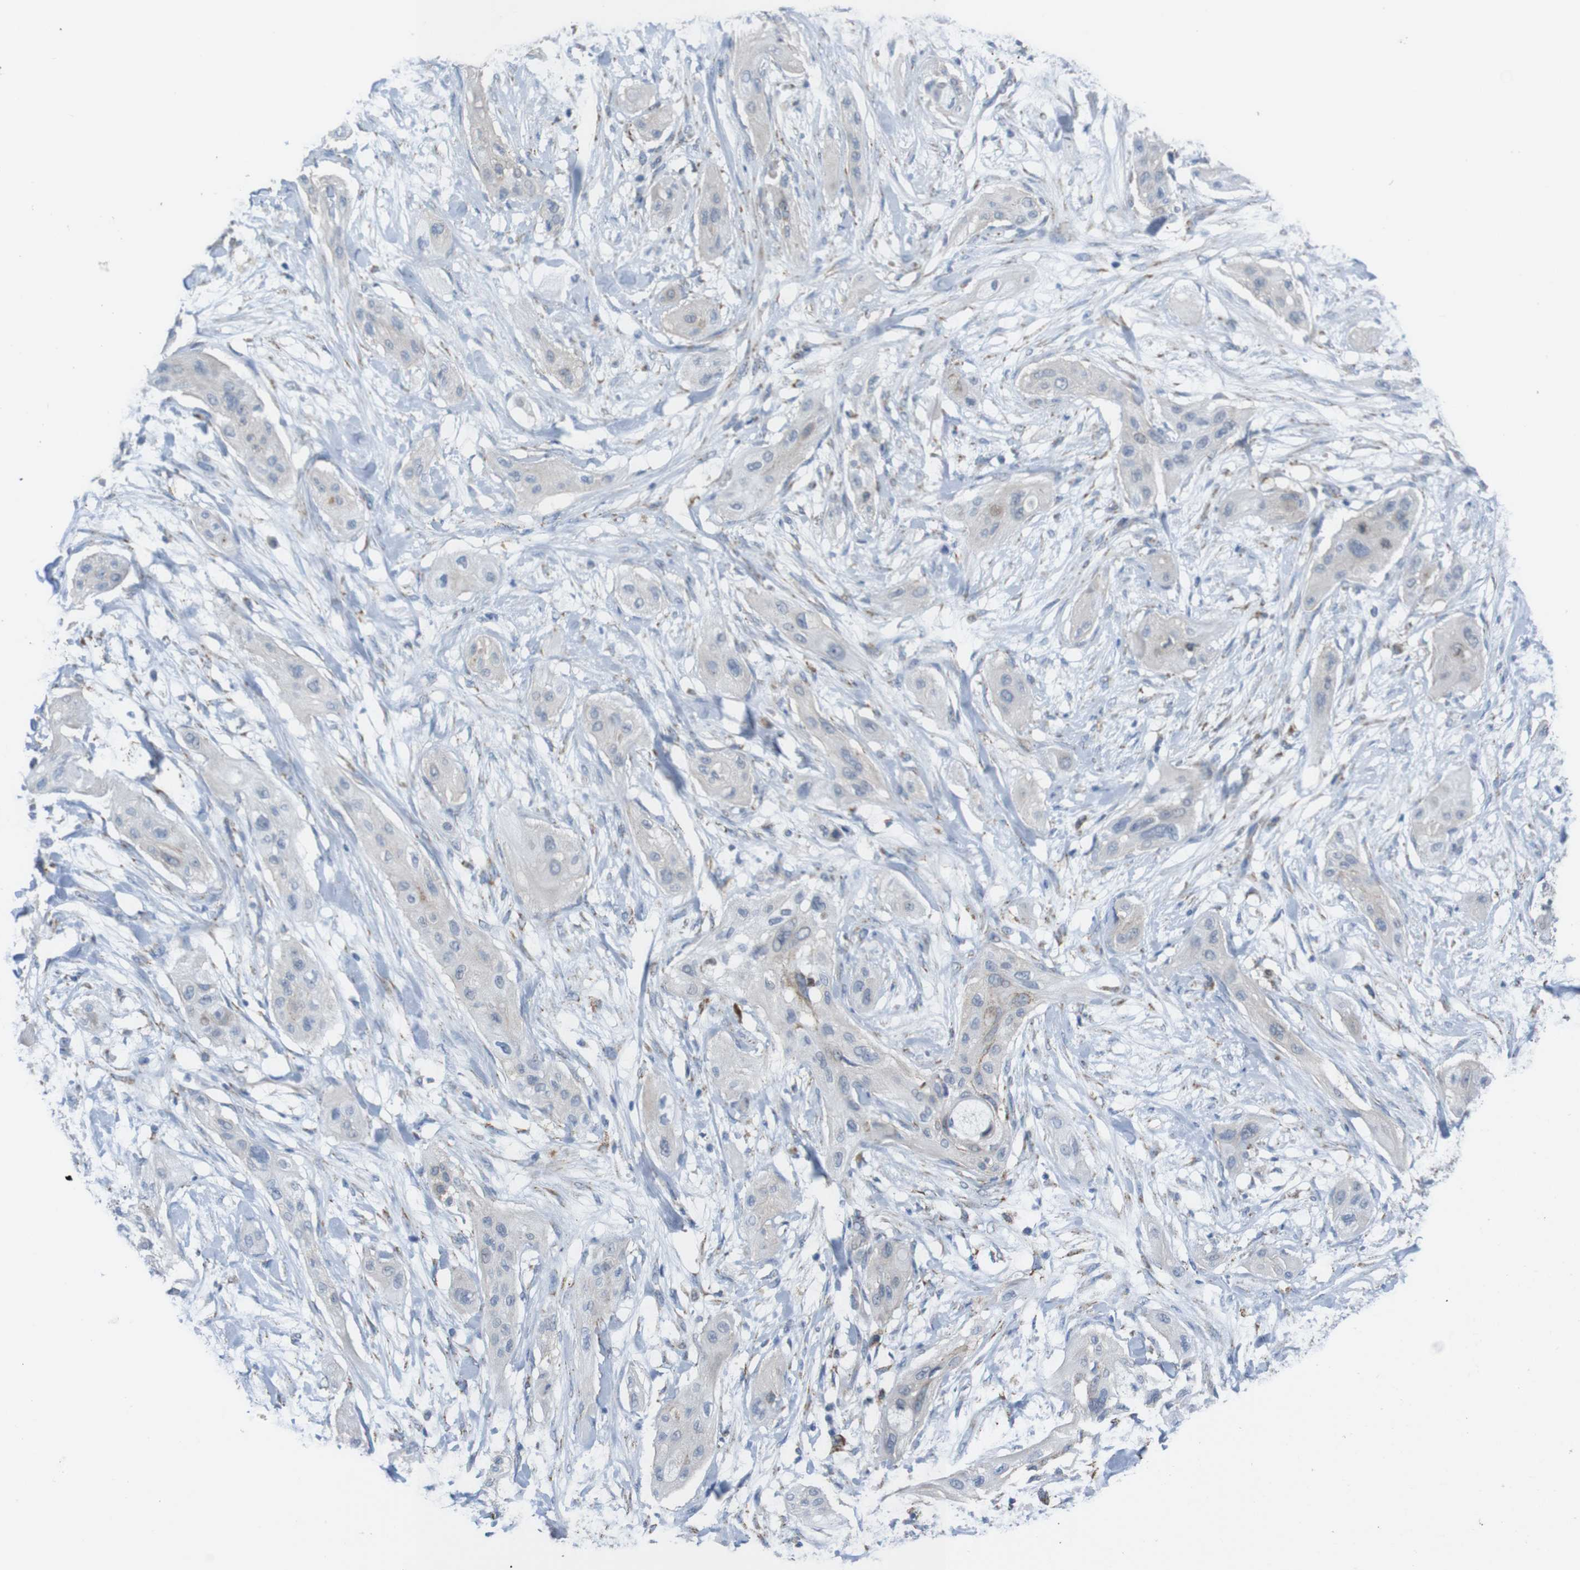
{"staining": {"intensity": "negative", "quantity": "none", "location": "none"}, "tissue": "lung cancer", "cell_type": "Tumor cells", "image_type": "cancer", "snomed": [{"axis": "morphology", "description": "Squamous cell carcinoma, NOS"}, {"axis": "topography", "description": "Lung"}], "caption": "Human lung squamous cell carcinoma stained for a protein using IHC exhibits no expression in tumor cells.", "gene": "PTPRR", "patient": {"sex": "female", "age": 47}}